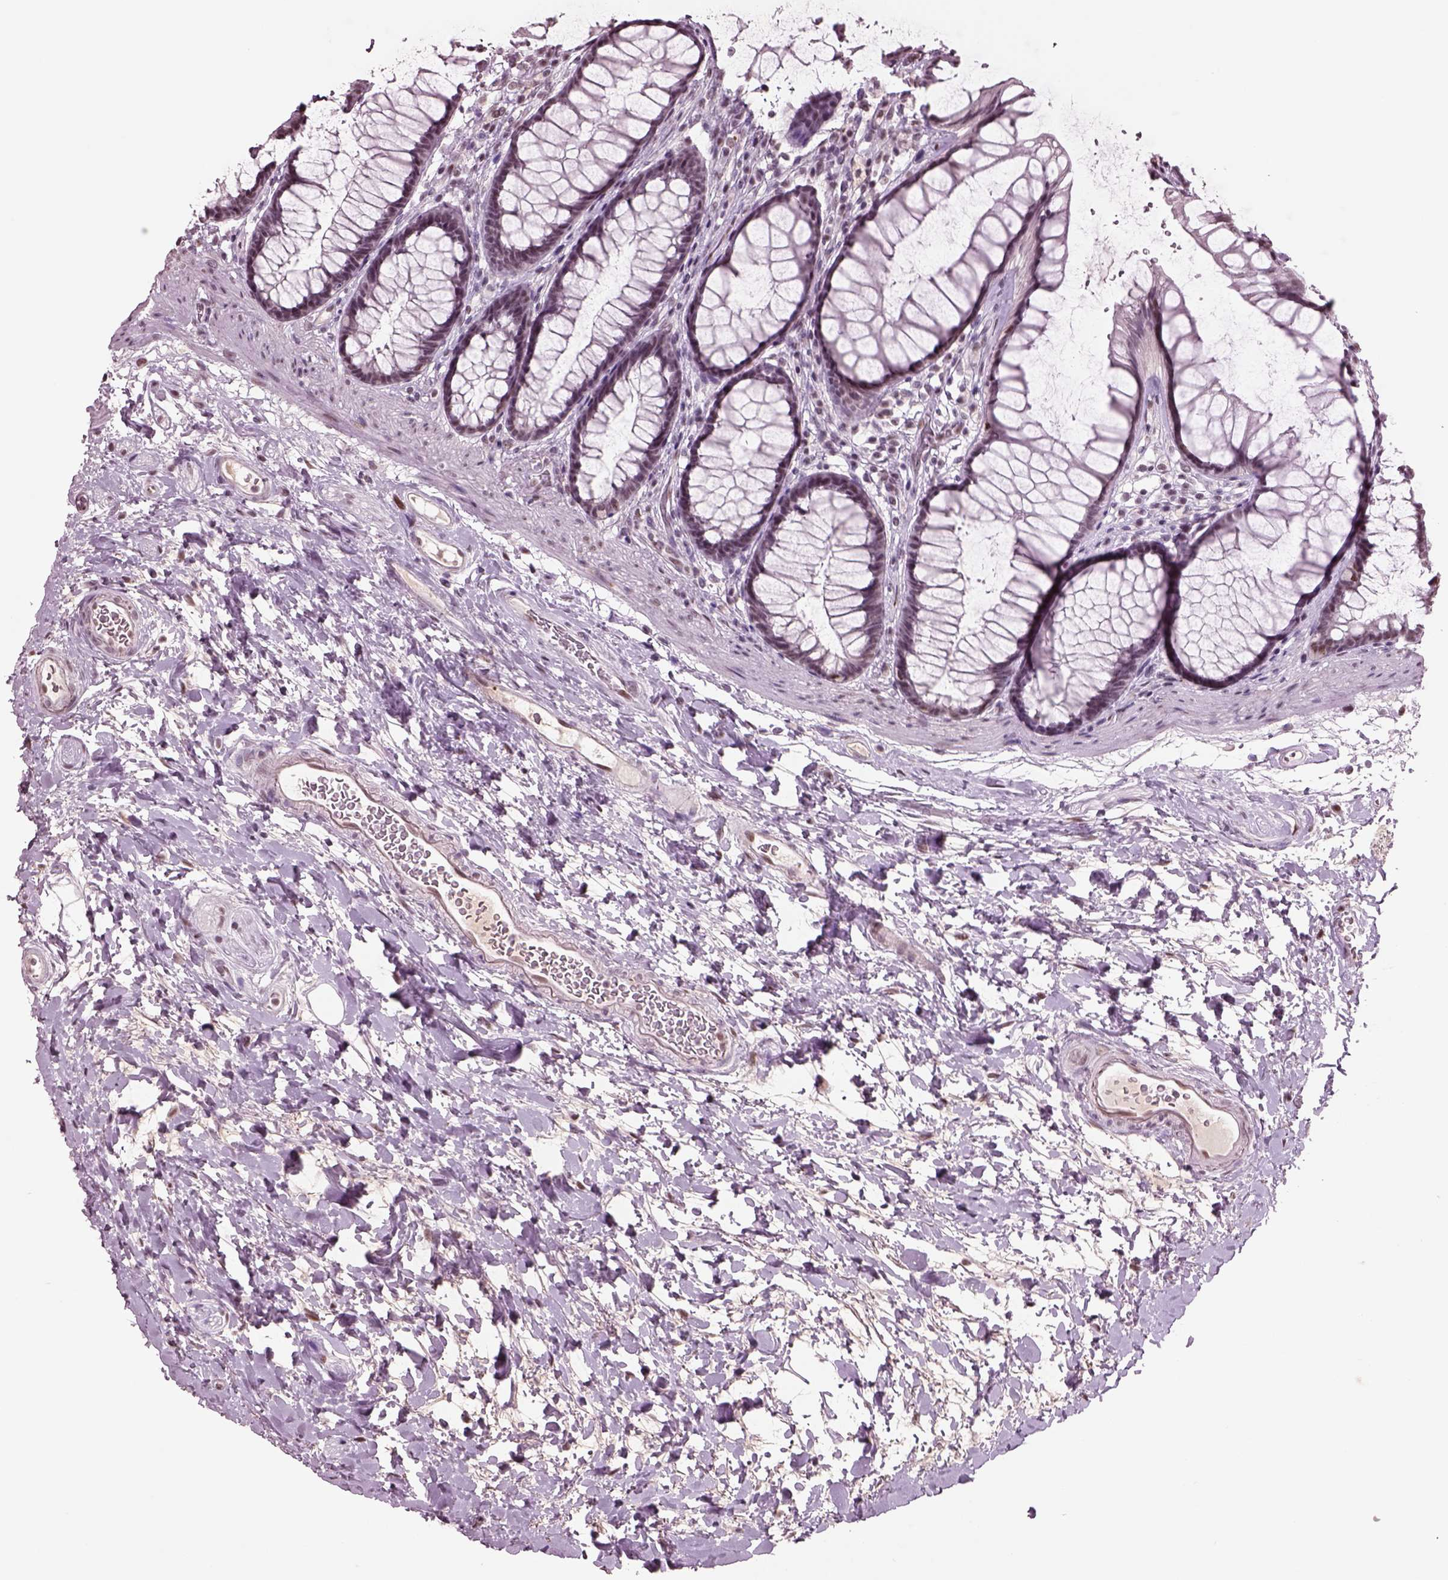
{"staining": {"intensity": "moderate", "quantity": "25%-75%", "location": "nuclear"}, "tissue": "rectum", "cell_type": "Glandular cells", "image_type": "normal", "snomed": [{"axis": "morphology", "description": "Normal tissue, NOS"}, {"axis": "topography", "description": "Rectum"}], "caption": "The micrograph exhibits immunohistochemical staining of benign rectum. There is moderate nuclear staining is present in approximately 25%-75% of glandular cells.", "gene": "SEPHS1", "patient": {"sex": "male", "age": 72}}